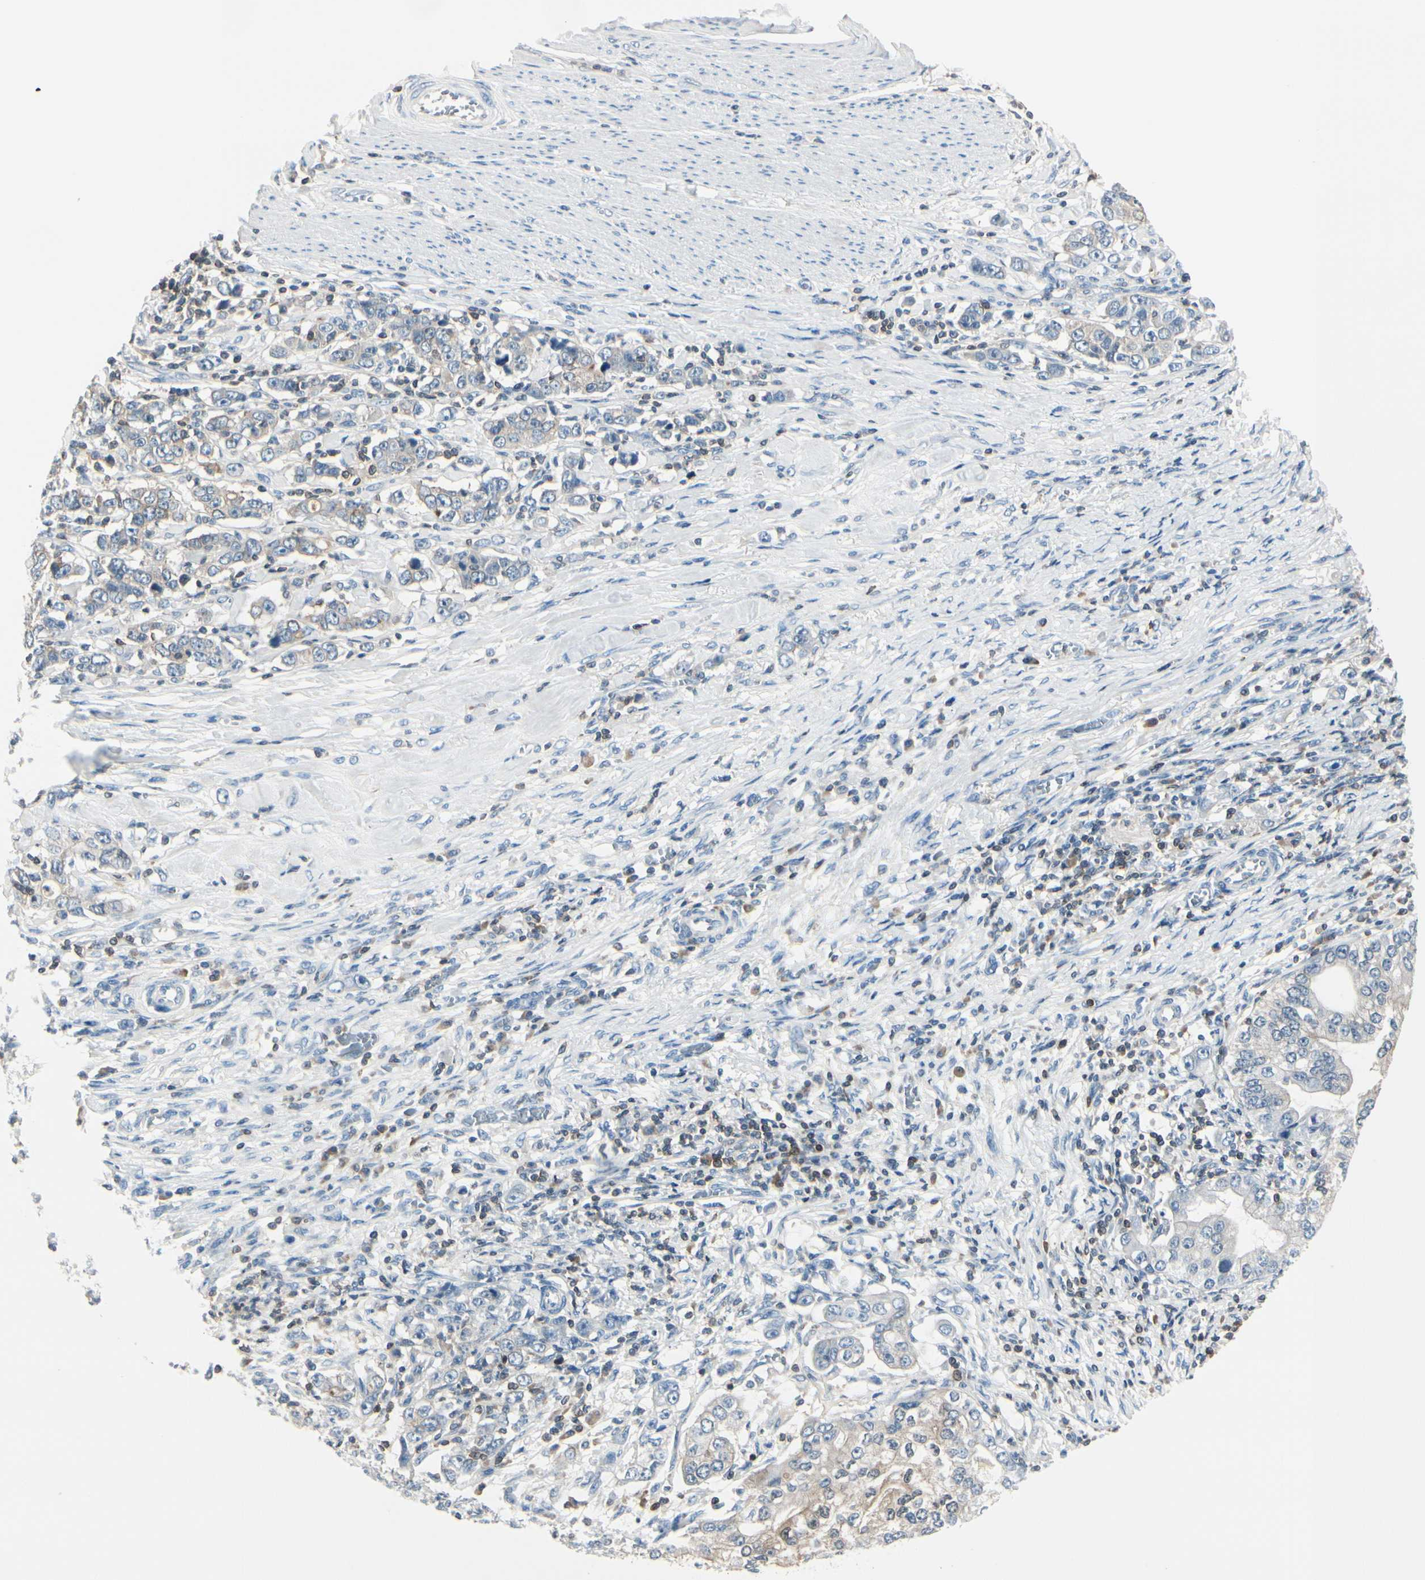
{"staining": {"intensity": "moderate", "quantity": "<25%", "location": "cytoplasmic/membranous"}, "tissue": "stomach cancer", "cell_type": "Tumor cells", "image_type": "cancer", "snomed": [{"axis": "morphology", "description": "Adenocarcinoma, NOS"}, {"axis": "topography", "description": "Stomach, lower"}], "caption": "Moderate cytoplasmic/membranous positivity for a protein is appreciated in about <25% of tumor cells of stomach adenocarcinoma using immunohistochemistry (IHC).", "gene": "SLC9A3R1", "patient": {"sex": "female", "age": 72}}